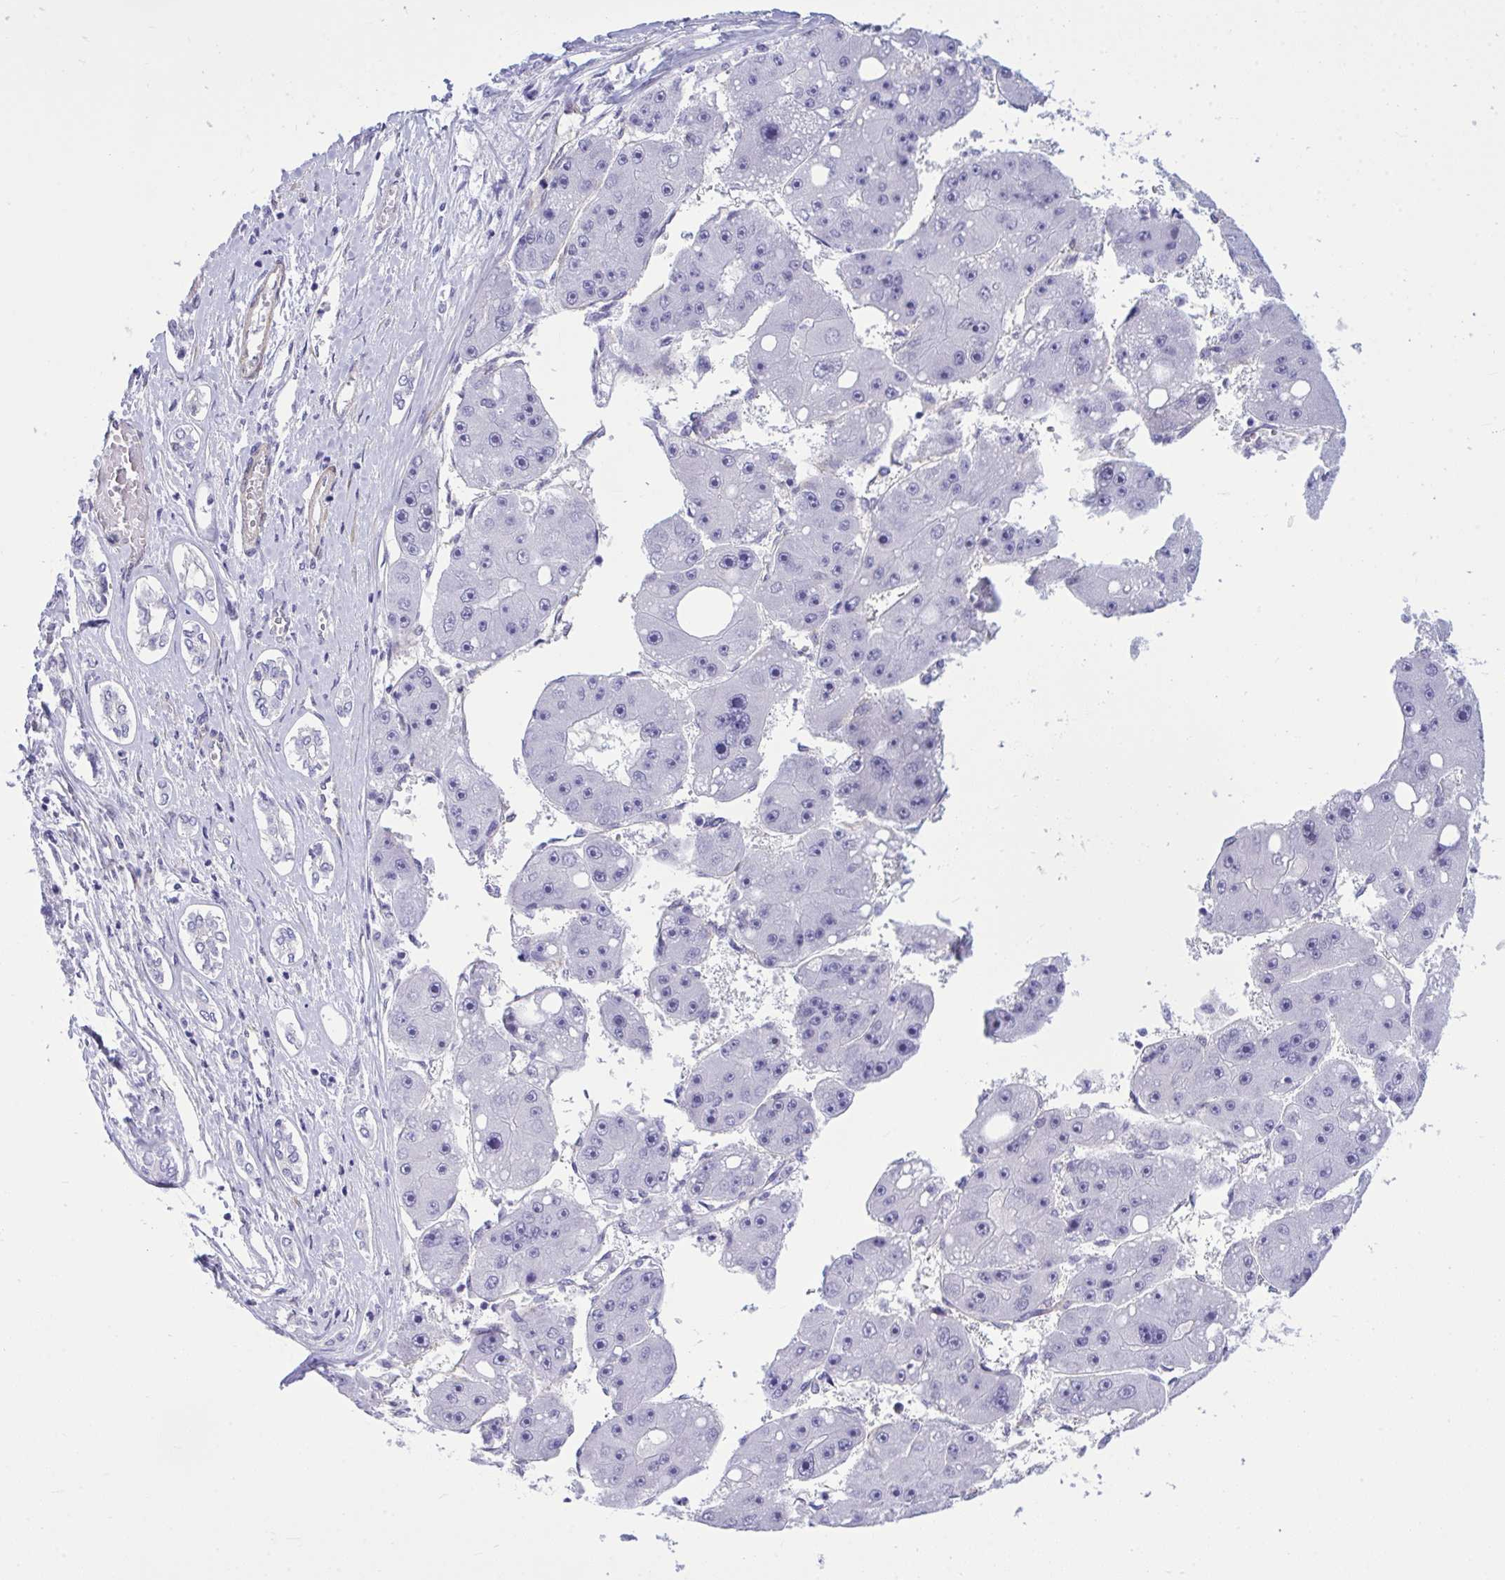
{"staining": {"intensity": "negative", "quantity": "none", "location": "none"}, "tissue": "liver cancer", "cell_type": "Tumor cells", "image_type": "cancer", "snomed": [{"axis": "morphology", "description": "Carcinoma, Hepatocellular, NOS"}, {"axis": "topography", "description": "Liver"}], "caption": "Tumor cells are negative for protein expression in human hepatocellular carcinoma (liver).", "gene": "LIMS2", "patient": {"sex": "female", "age": 61}}